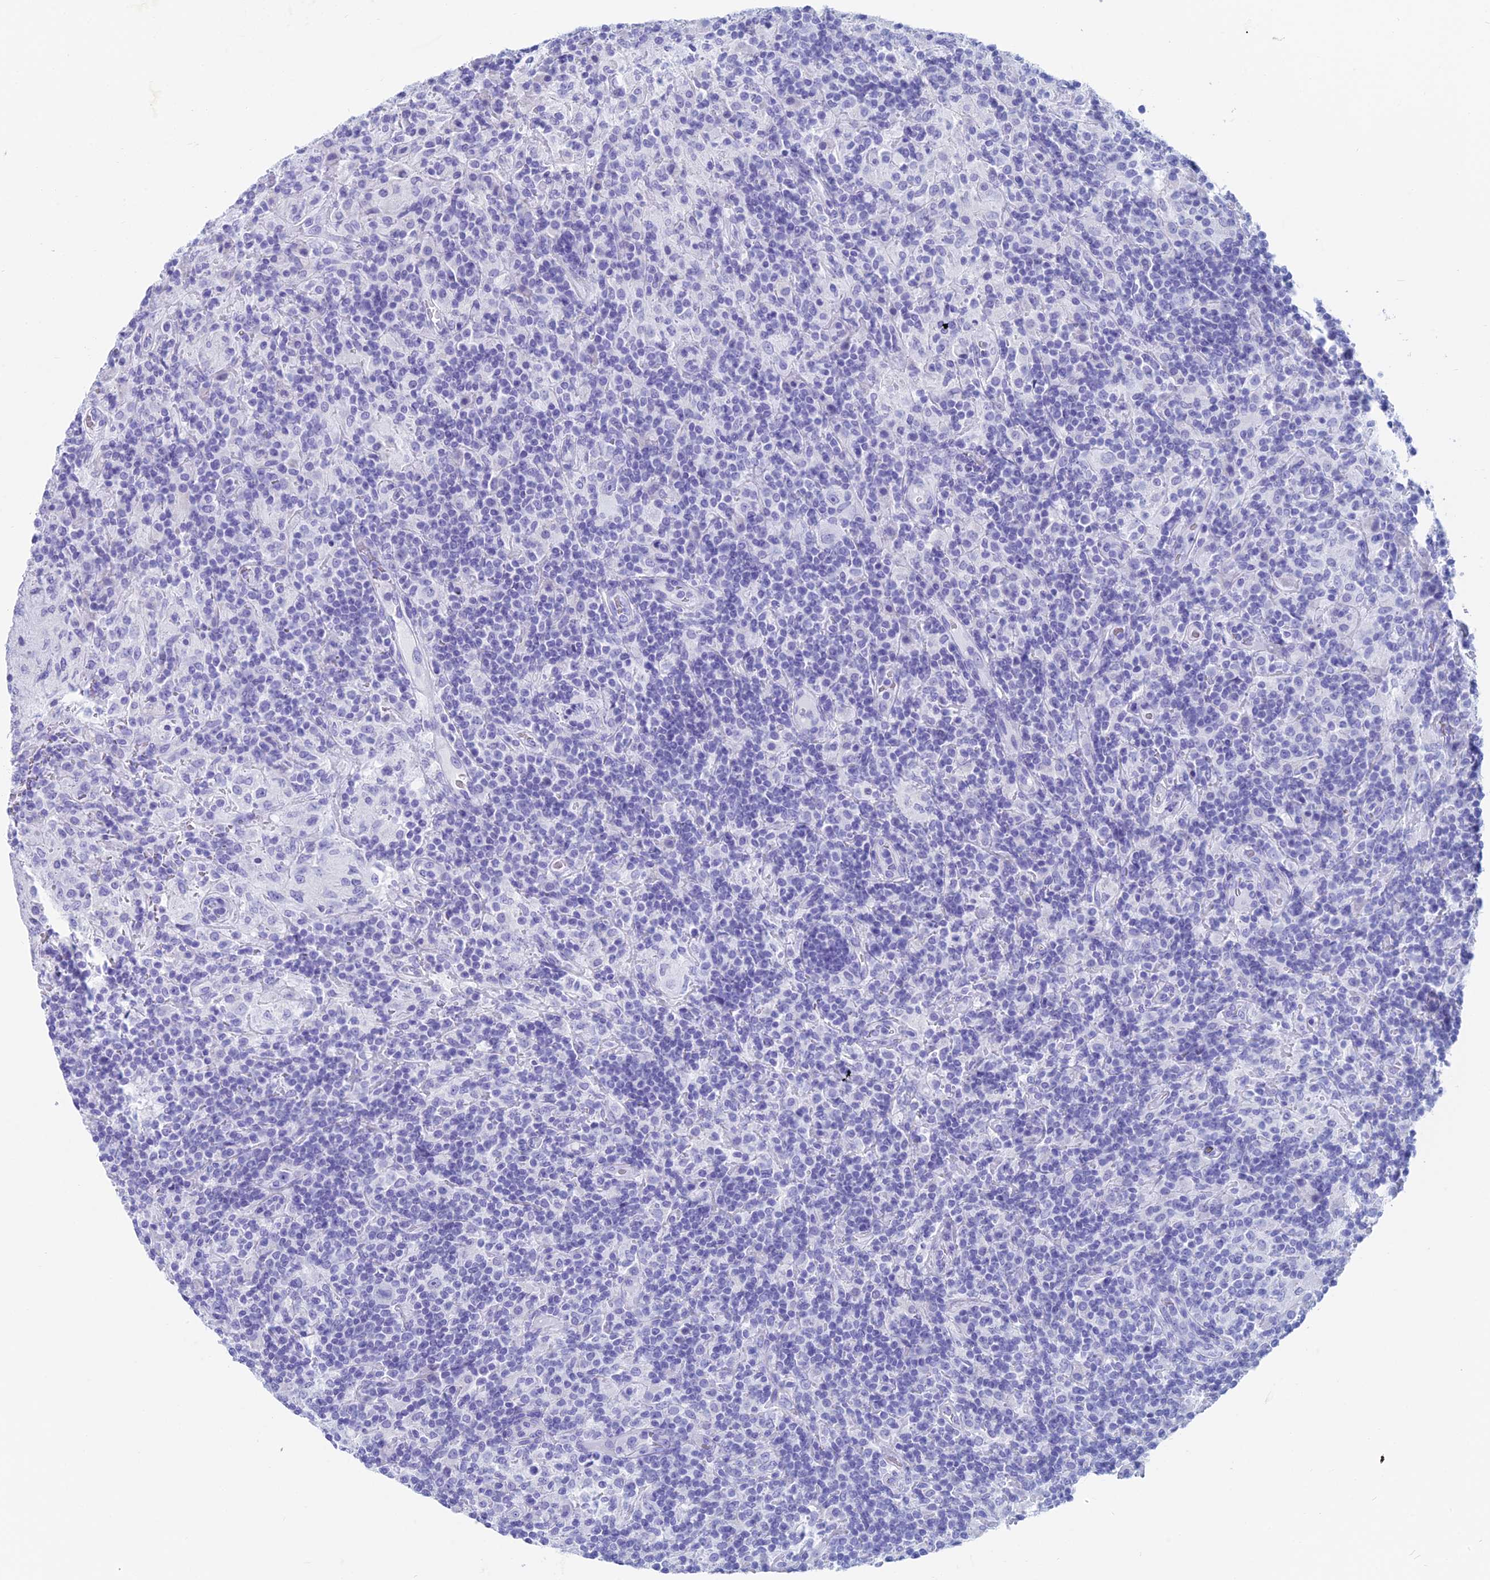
{"staining": {"intensity": "negative", "quantity": "none", "location": "none"}, "tissue": "lymphoma", "cell_type": "Tumor cells", "image_type": "cancer", "snomed": [{"axis": "morphology", "description": "Hodgkin's disease, NOS"}, {"axis": "topography", "description": "Lymph node"}], "caption": "Tumor cells show no significant protein staining in Hodgkin's disease. (Stains: DAB immunohistochemistry with hematoxylin counter stain, Microscopy: brightfield microscopy at high magnification).", "gene": "CAPS", "patient": {"sex": "male", "age": 70}}